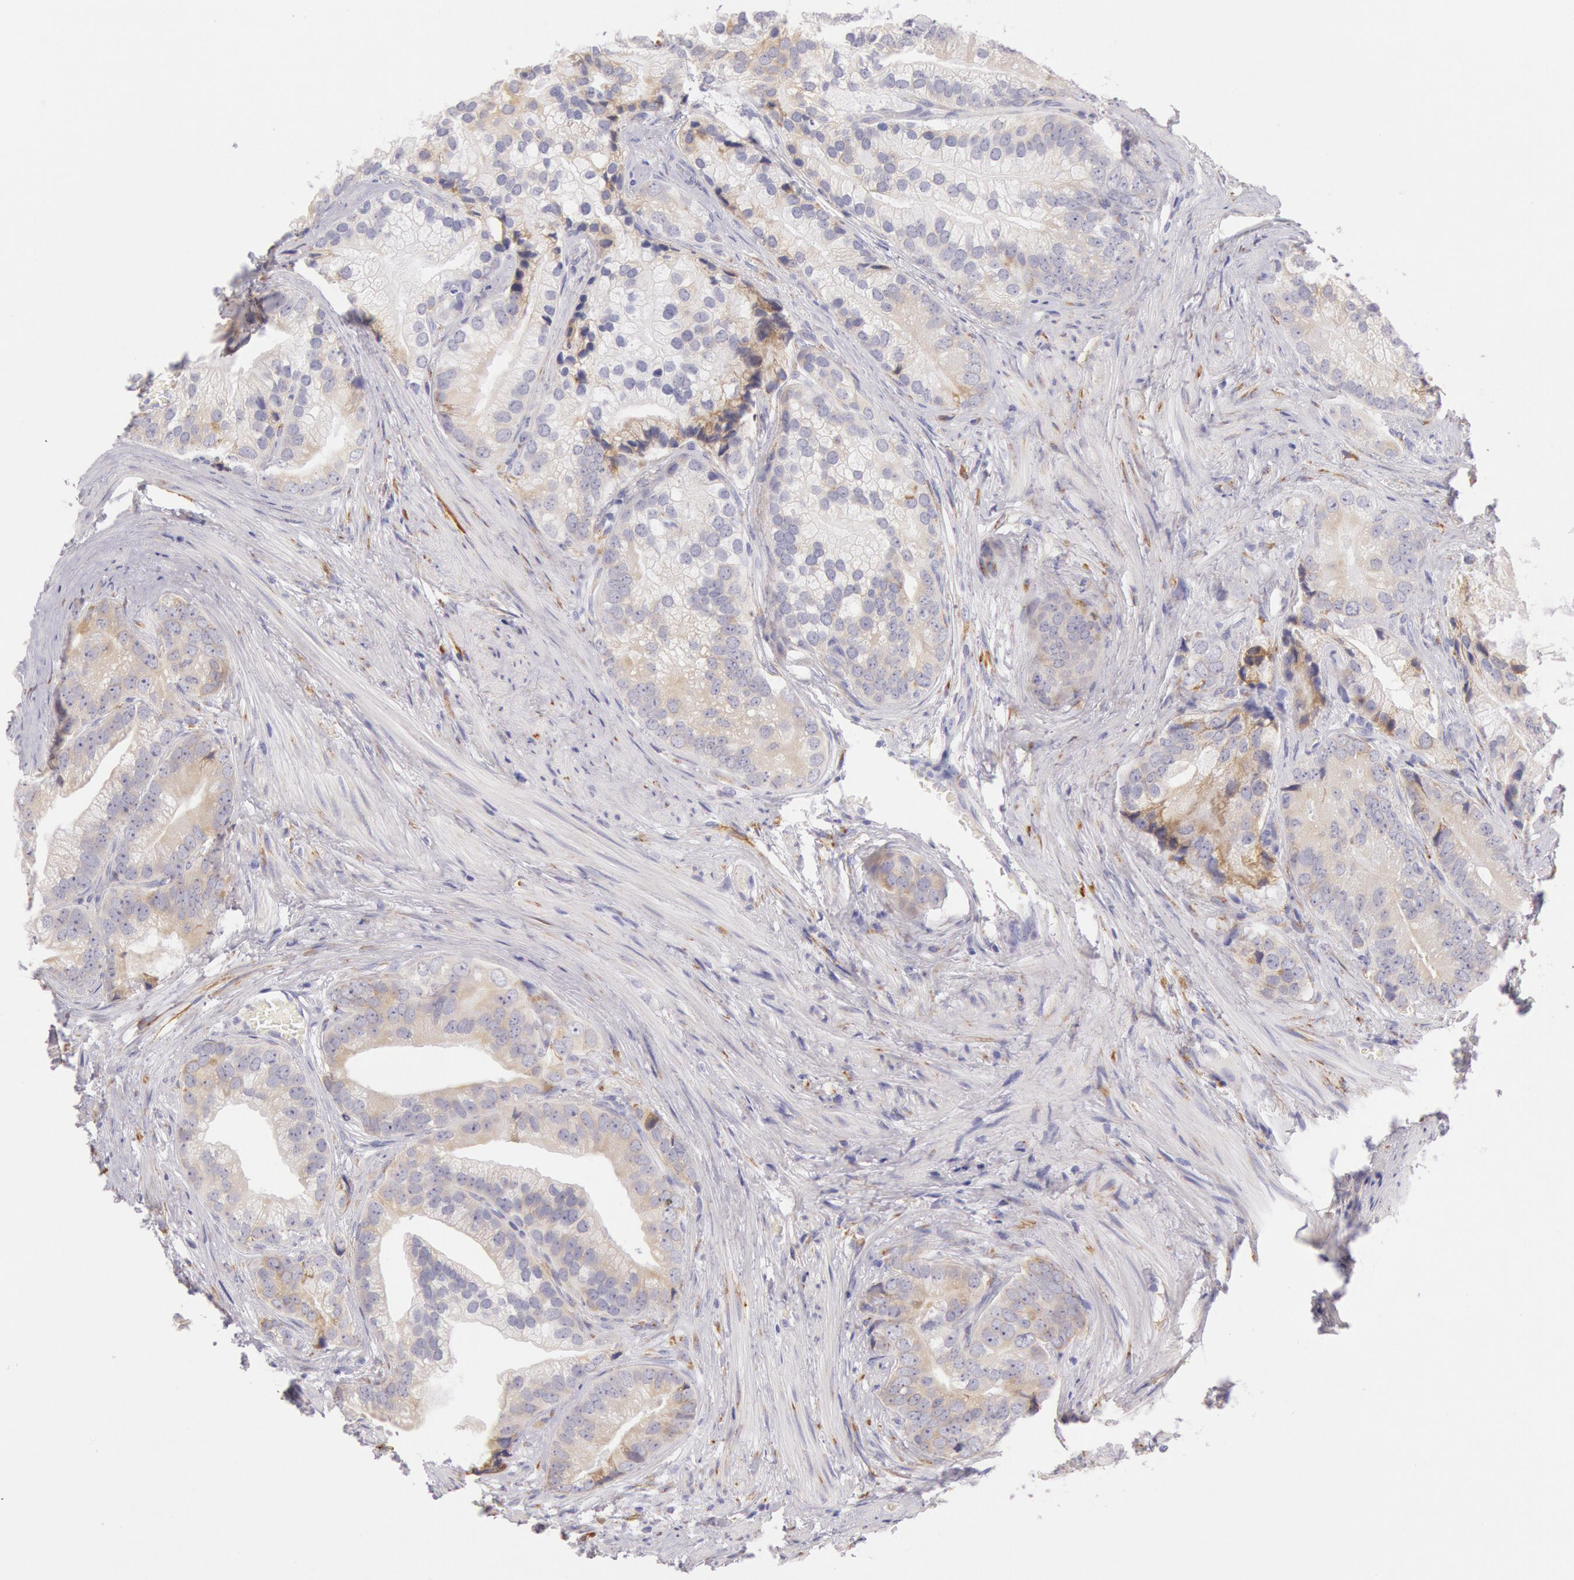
{"staining": {"intensity": "weak", "quantity": "25%-75%", "location": "cytoplasmic/membranous"}, "tissue": "prostate cancer", "cell_type": "Tumor cells", "image_type": "cancer", "snomed": [{"axis": "morphology", "description": "Adenocarcinoma, Low grade"}, {"axis": "topography", "description": "Prostate"}], "caption": "Protein staining of prostate low-grade adenocarcinoma tissue demonstrates weak cytoplasmic/membranous positivity in about 25%-75% of tumor cells. Using DAB (3,3'-diaminobenzidine) (brown) and hematoxylin (blue) stains, captured at high magnification using brightfield microscopy.", "gene": "CIDEB", "patient": {"sex": "male", "age": 71}}